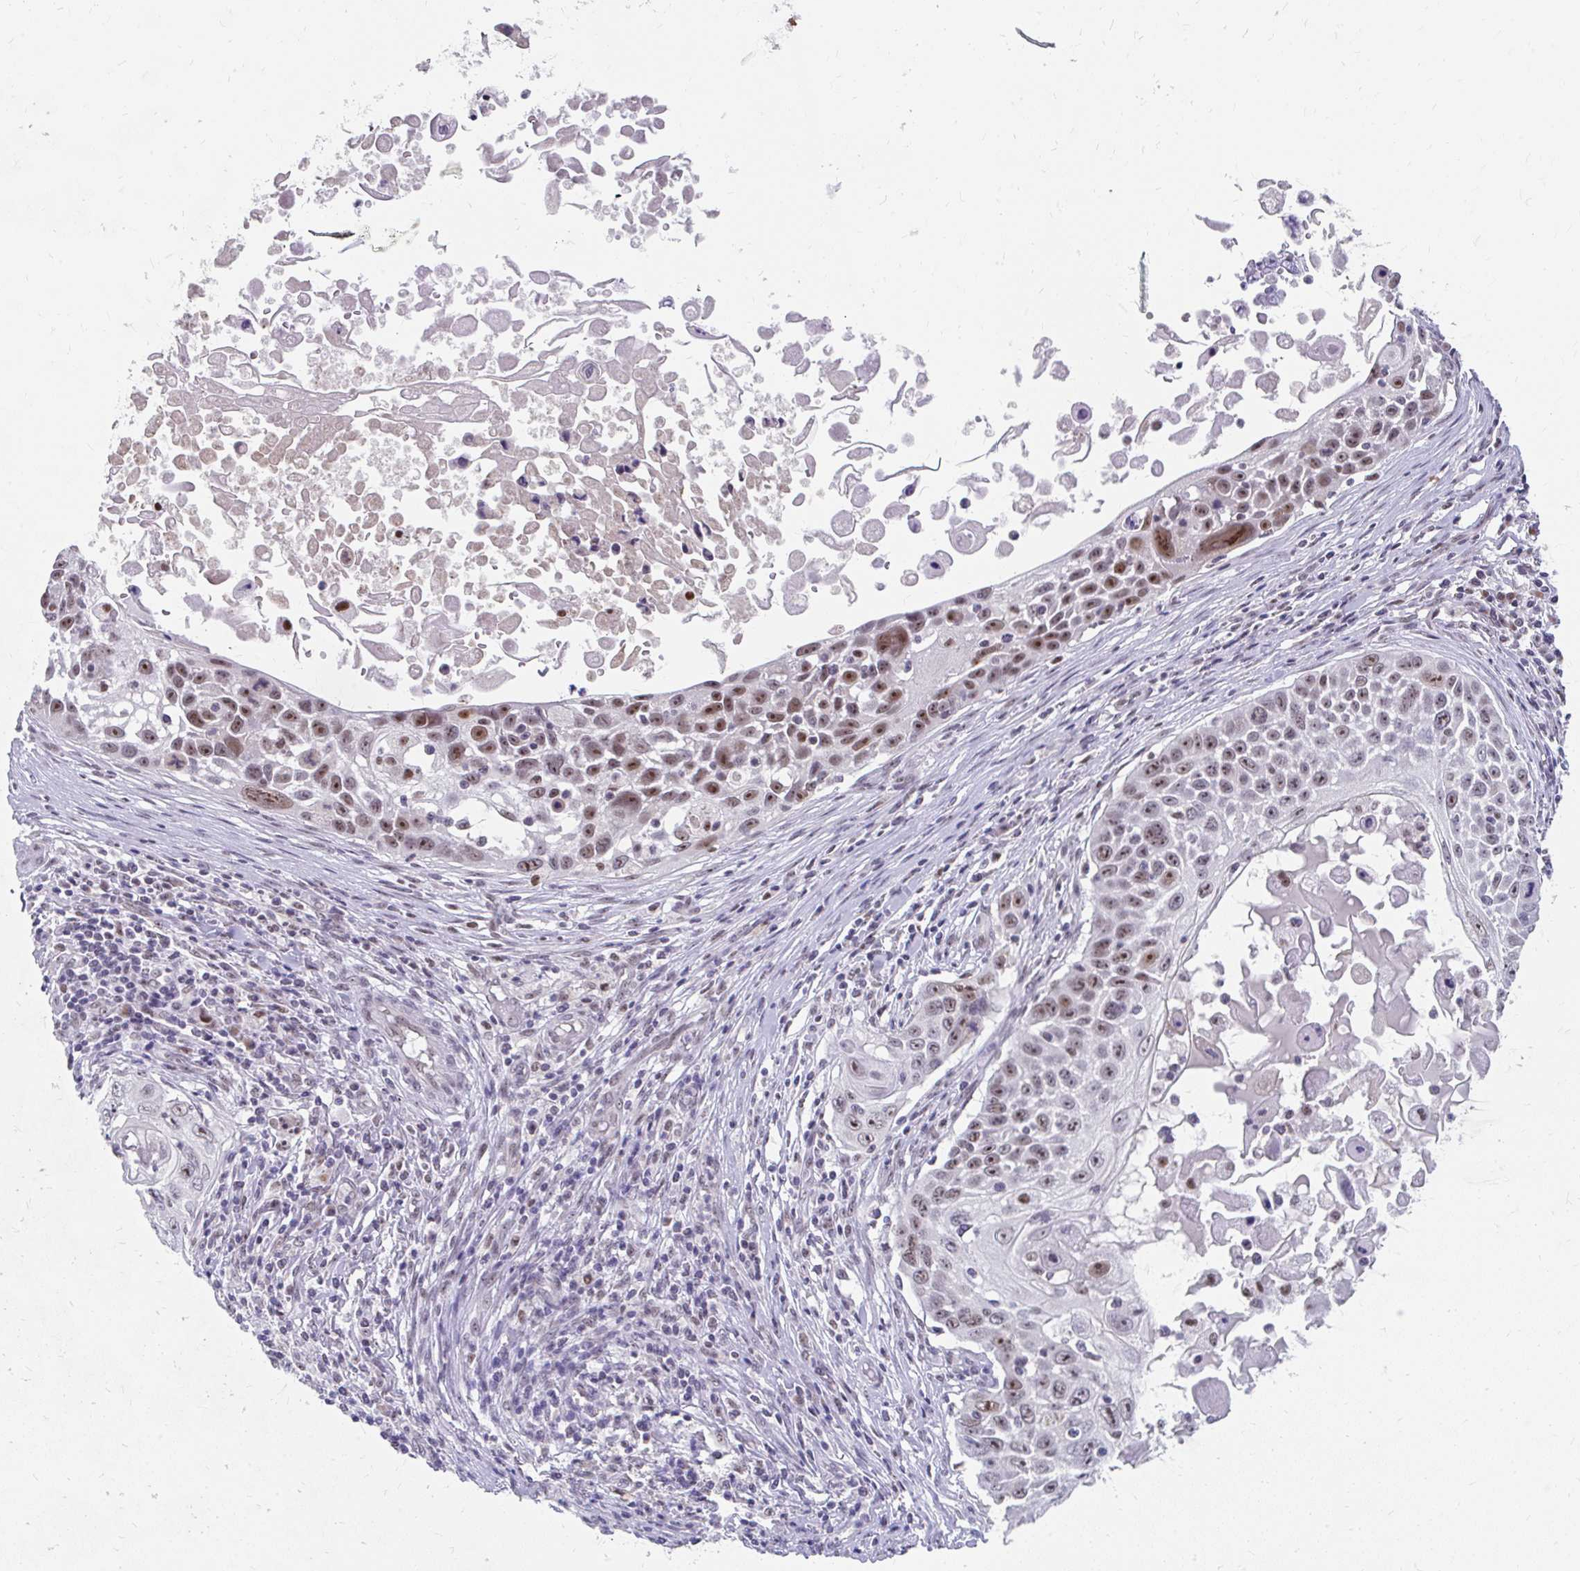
{"staining": {"intensity": "moderate", "quantity": ">75%", "location": "nuclear"}, "tissue": "skin cancer", "cell_type": "Tumor cells", "image_type": "cancer", "snomed": [{"axis": "morphology", "description": "Squamous cell carcinoma, NOS"}, {"axis": "topography", "description": "Skin"}], "caption": "This is a histology image of immunohistochemistry (IHC) staining of skin cancer (squamous cell carcinoma), which shows moderate staining in the nuclear of tumor cells.", "gene": "GTF2H1", "patient": {"sex": "male", "age": 24}}